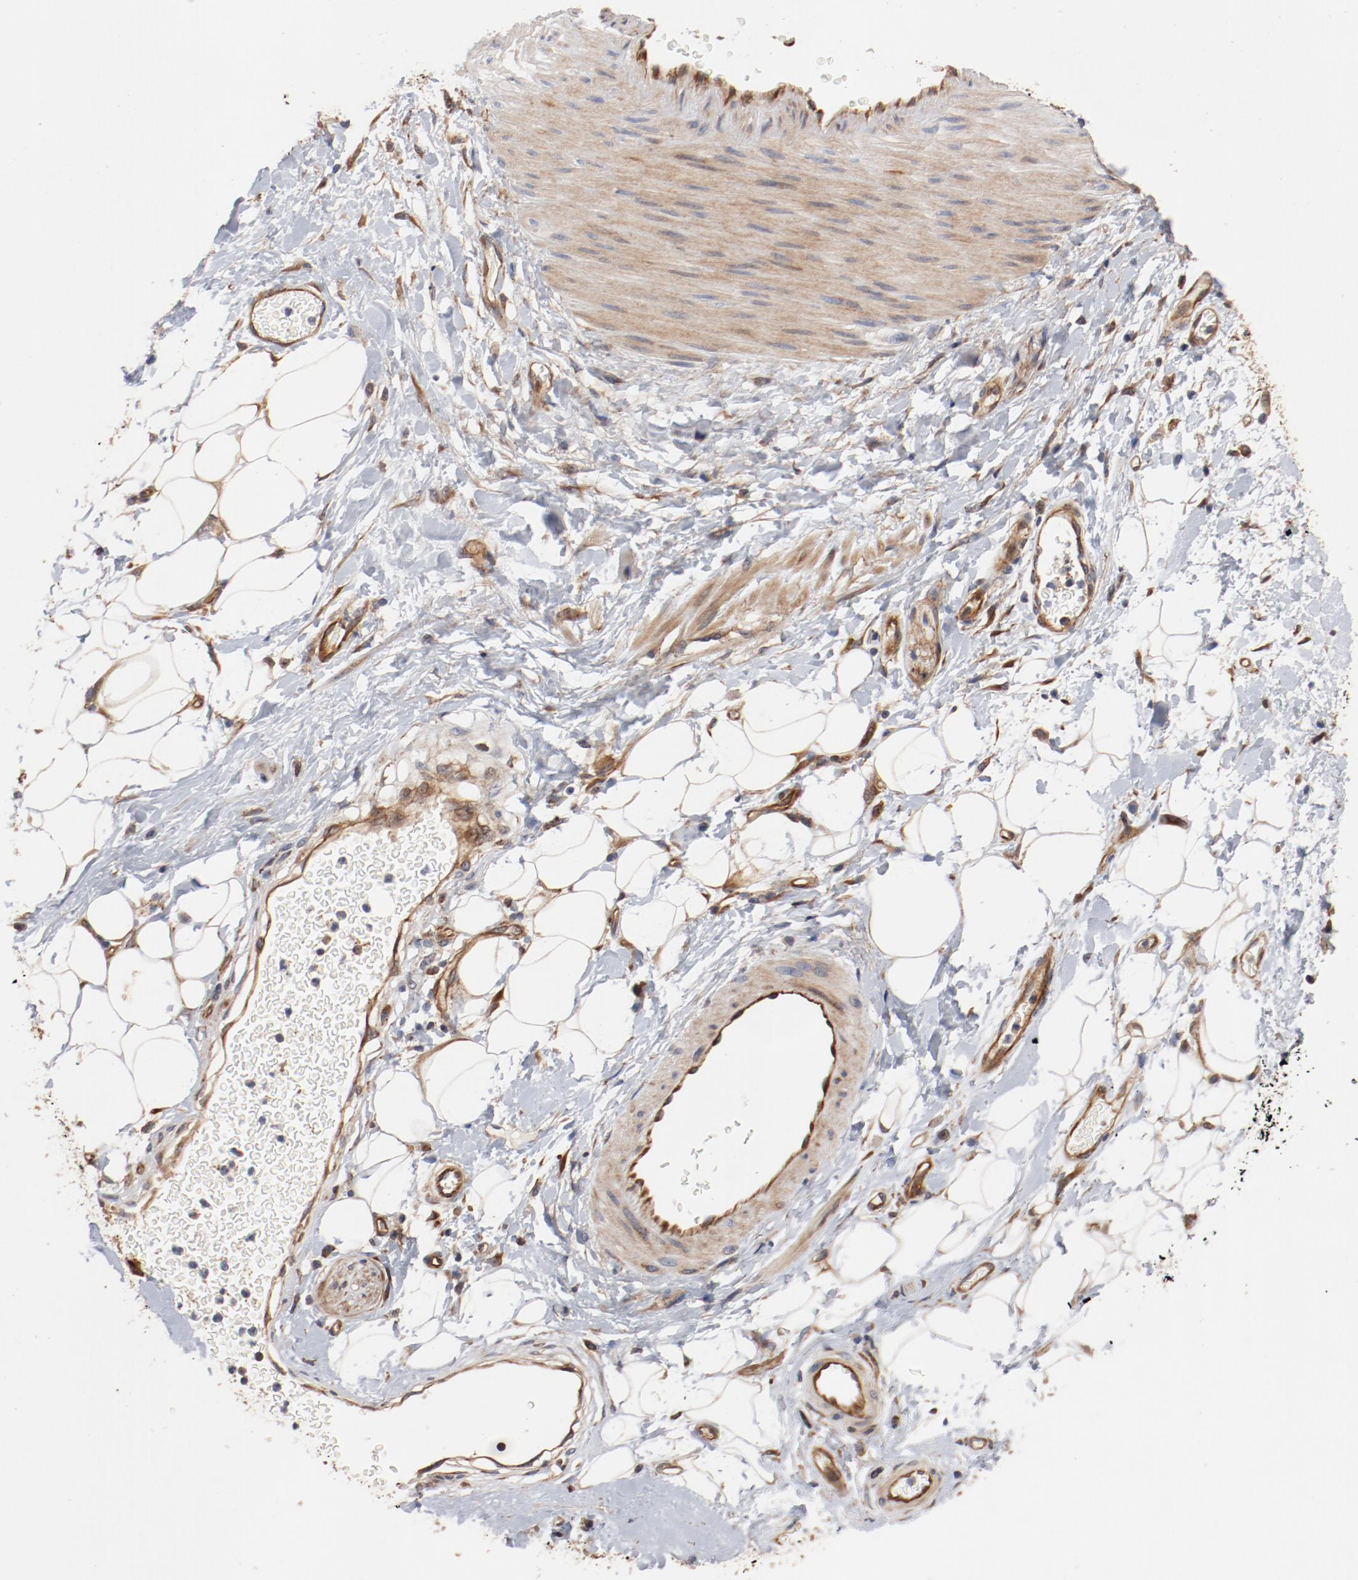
{"staining": {"intensity": "moderate", "quantity": ">75%", "location": "cytoplasmic/membranous"}, "tissue": "adipose tissue", "cell_type": "Adipocytes", "image_type": "normal", "snomed": [{"axis": "morphology", "description": "Normal tissue, NOS"}, {"axis": "morphology", "description": "Urothelial carcinoma, High grade"}, {"axis": "topography", "description": "Vascular tissue"}, {"axis": "topography", "description": "Urinary bladder"}], "caption": "A high-resolution image shows IHC staining of normal adipose tissue, which shows moderate cytoplasmic/membranous positivity in about >75% of adipocytes.", "gene": "PITPNM2", "patient": {"sex": "female", "age": 56}}